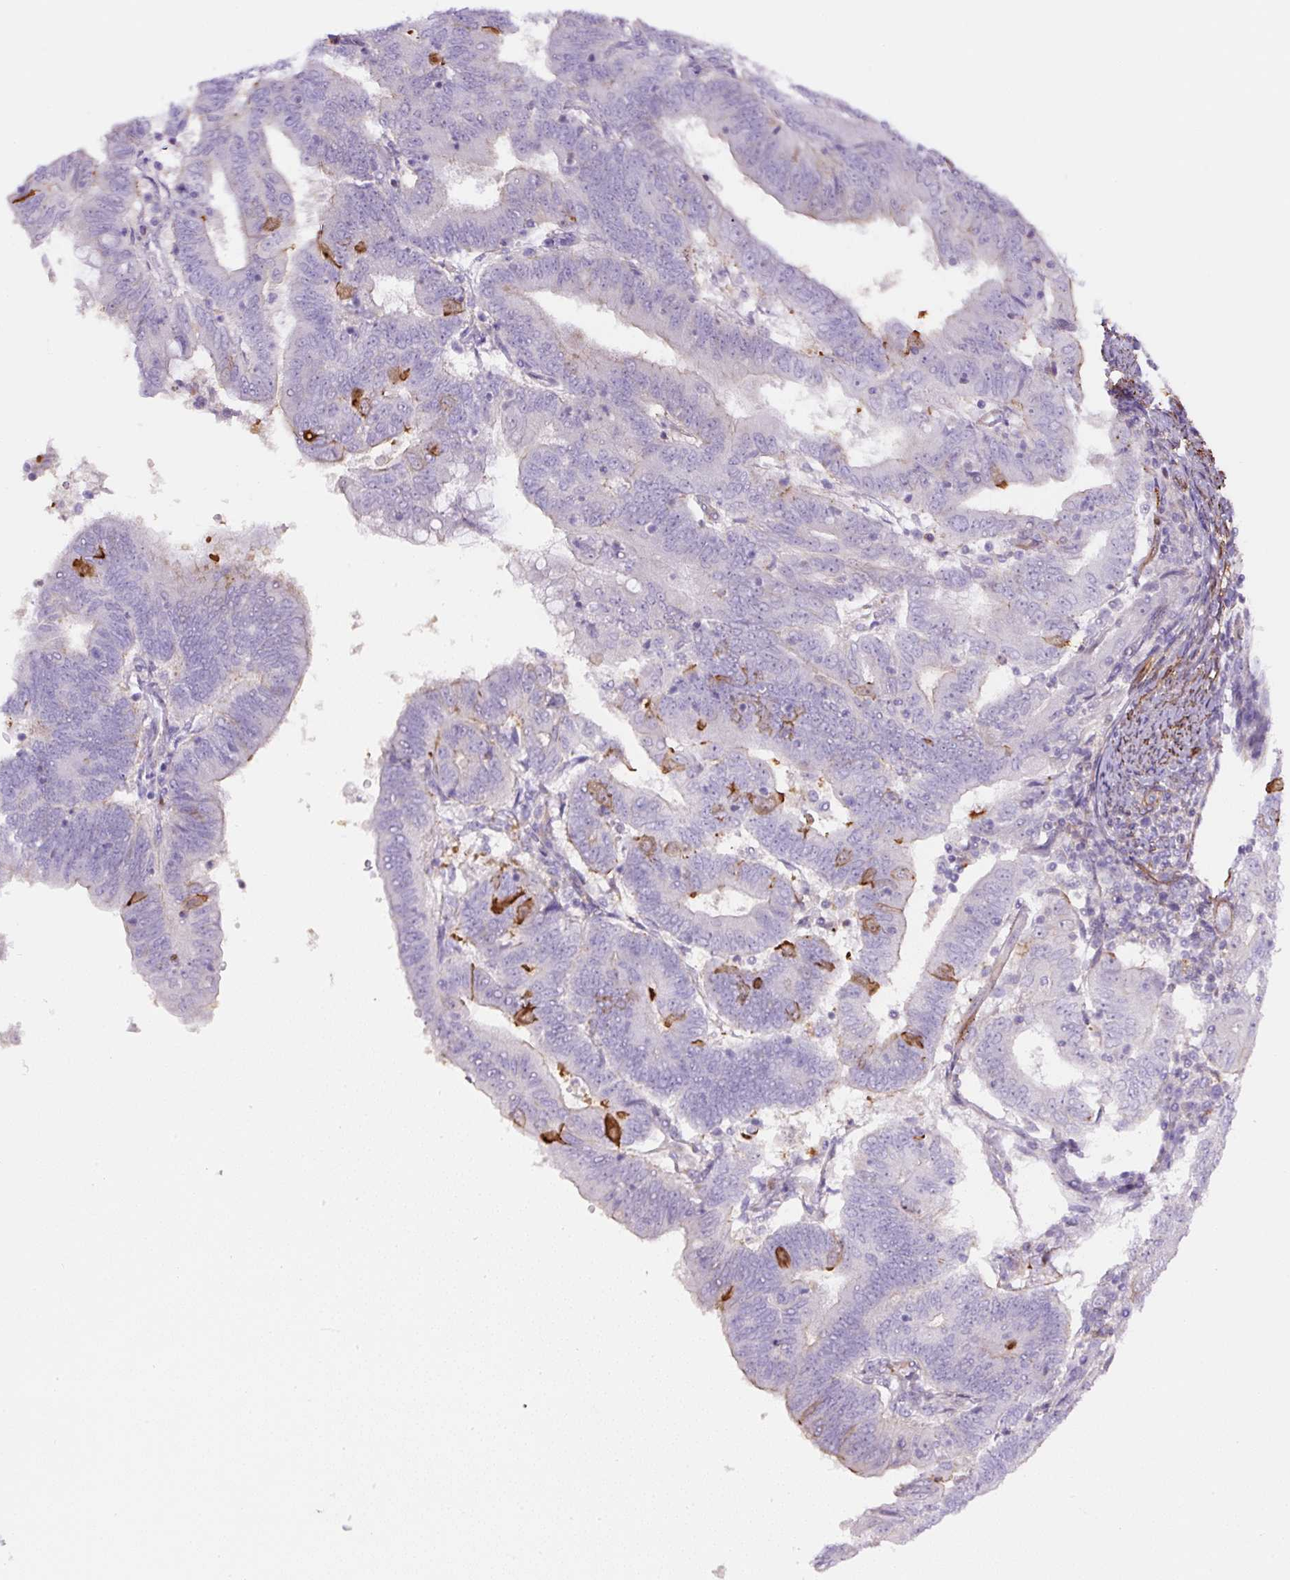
{"staining": {"intensity": "weak", "quantity": "<25%", "location": "cytoplasmic/membranous"}, "tissue": "endometrial cancer", "cell_type": "Tumor cells", "image_type": "cancer", "snomed": [{"axis": "morphology", "description": "Adenocarcinoma, NOS"}, {"axis": "topography", "description": "Endometrium"}], "caption": "This is a photomicrograph of immunohistochemistry (IHC) staining of adenocarcinoma (endometrial), which shows no staining in tumor cells.", "gene": "B3GALT5", "patient": {"sex": "female", "age": 70}}